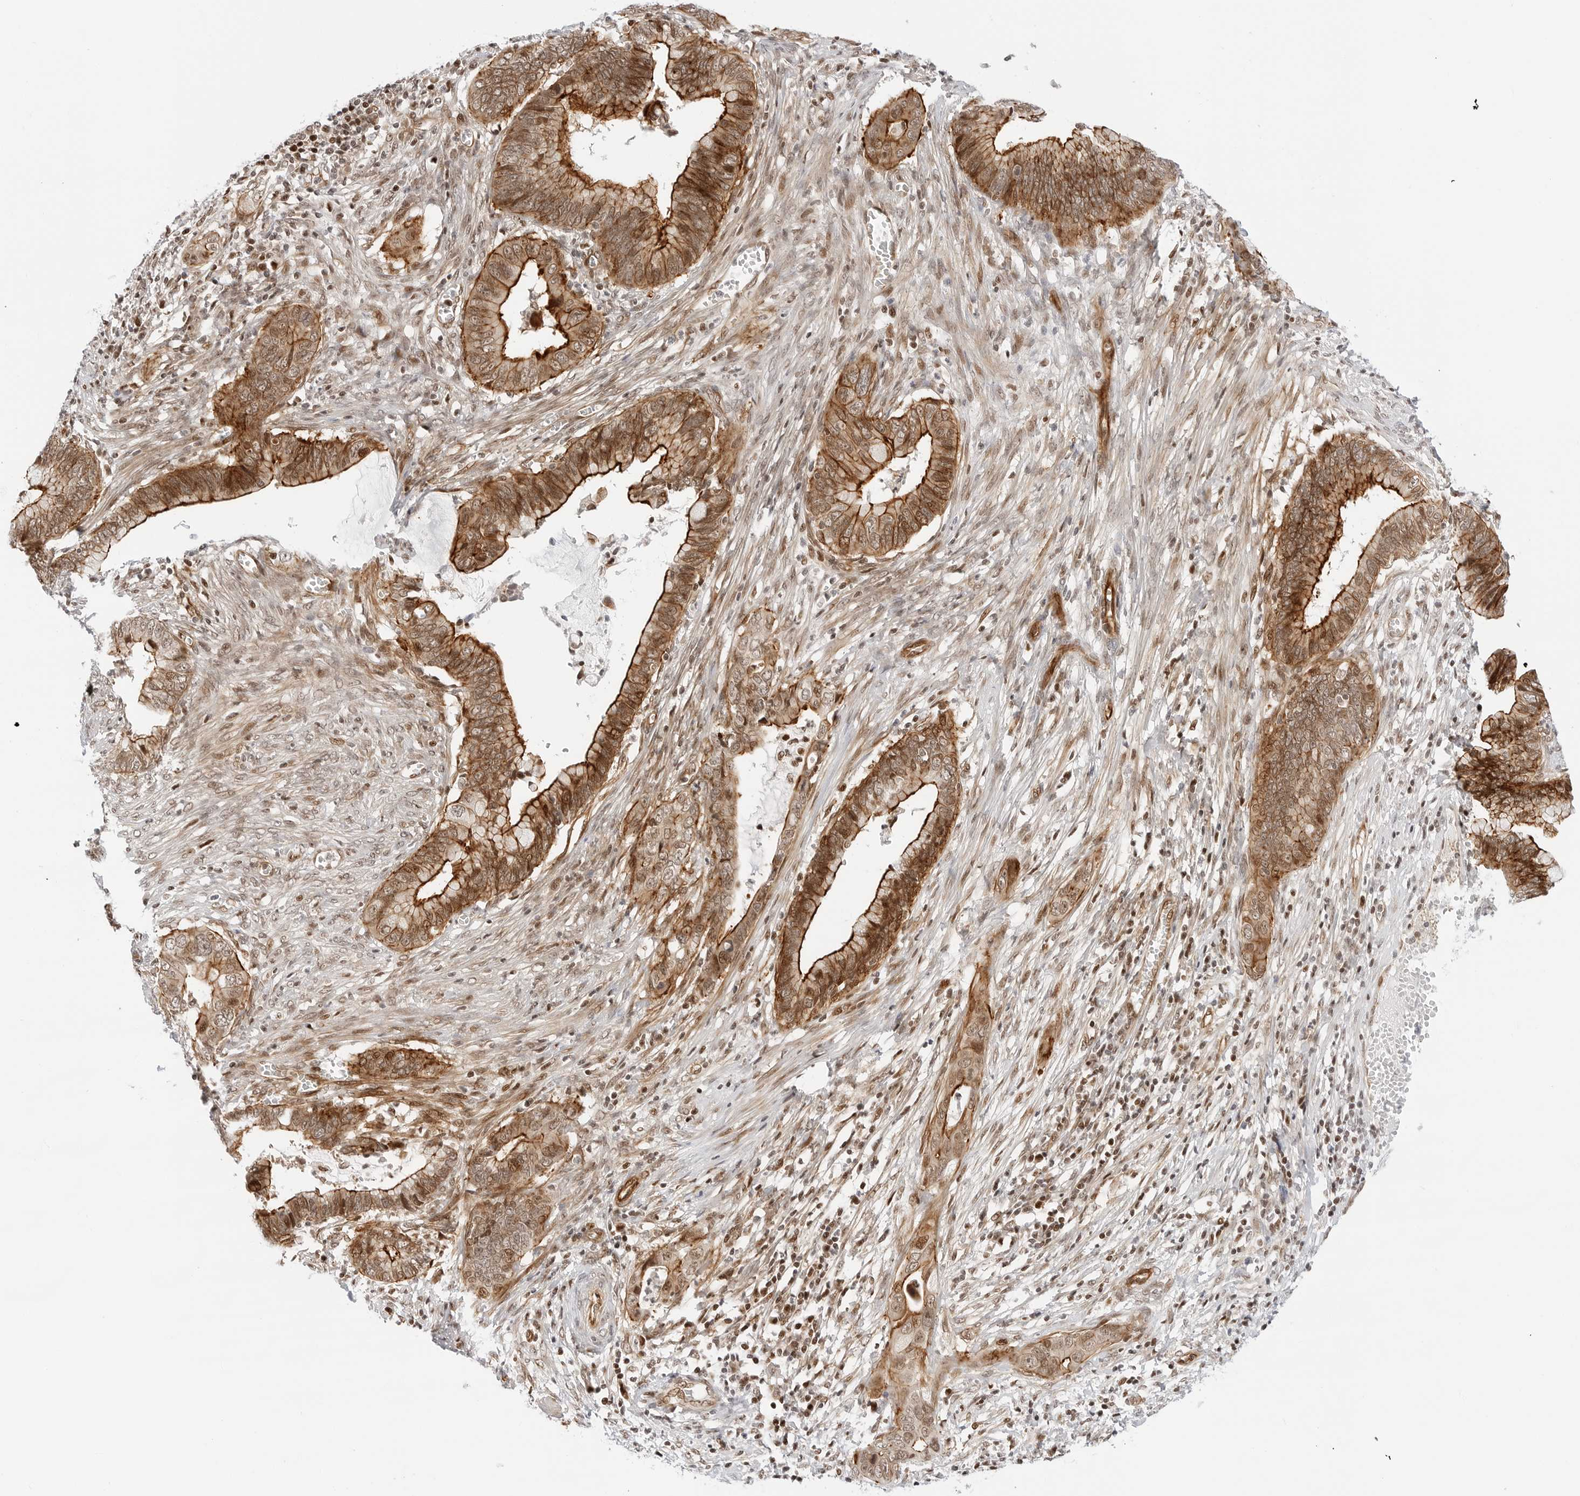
{"staining": {"intensity": "strong", "quantity": ">75%", "location": "cytoplasmic/membranous,nuclear"}, "tissue": "cervical cancer", "cell_type": "Tumor cells", "image_type": "cancer", "snomed": [{"axis": "morphology", "description": "Adenocarcinoma, NOS"}, {"axis": "topography", "description": "Cervix"}], "caption": "Tumor cells reveal strong cytoplasmic/membranous and nuclear staining in approximately >75% of cells in cervical cancer (adenocarcinoma). (Stains: DAB in brown, nuclei in blue, Microscopy: brightfield microscopy at high magnification).", "gene": "ZNF613", "patient": {"sex": "female", "age": 44}}